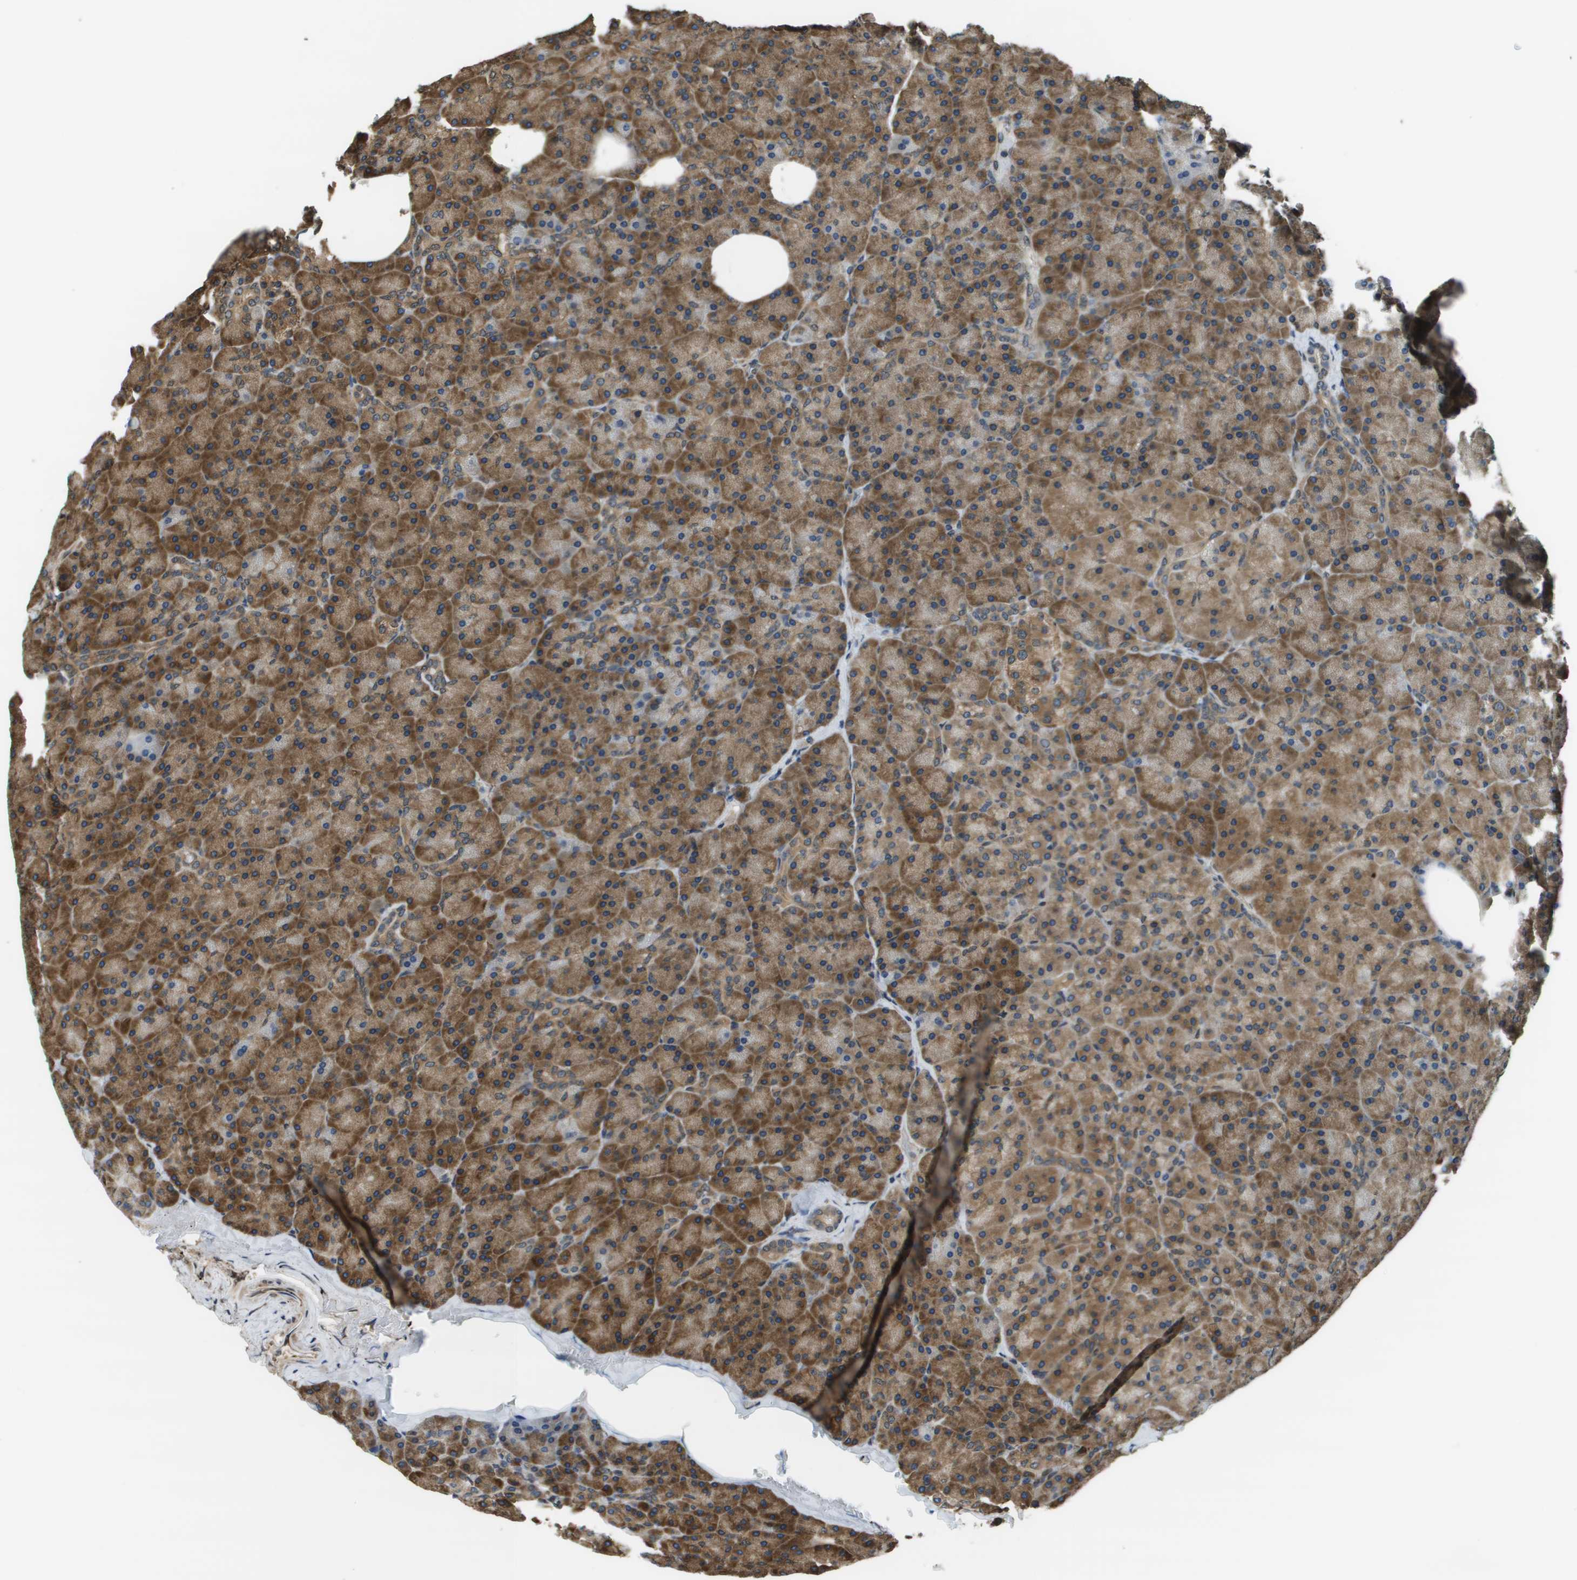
{"staining": {"intensity": "strong", "quantity": ">75%", "location": "cytoplasmic/membranous"}, "tissue": "pancreas", "cell_type": "Exocrine glandular cells", "image_type": "normal", "snomed": [{"axis": "morphology", "description": "Normal tissue, NOS"}, {"axis": "topography", "description": "Pancreas"}], "caption": "Protein positivity by immunohistochemistry demonstrates strong cytoplasmic/membranous positivity in approximately >75% of exocrine glandular cells in unremarkable pancreas. The protein of interest is stained brown, and the nuclei are stained in blue (DAB (3,3'-diaminobenzidine) IHC with brightfield microscopy, high magnification).", "gene": "SEC62", "patient": {"sex": "female", "age": 35}}